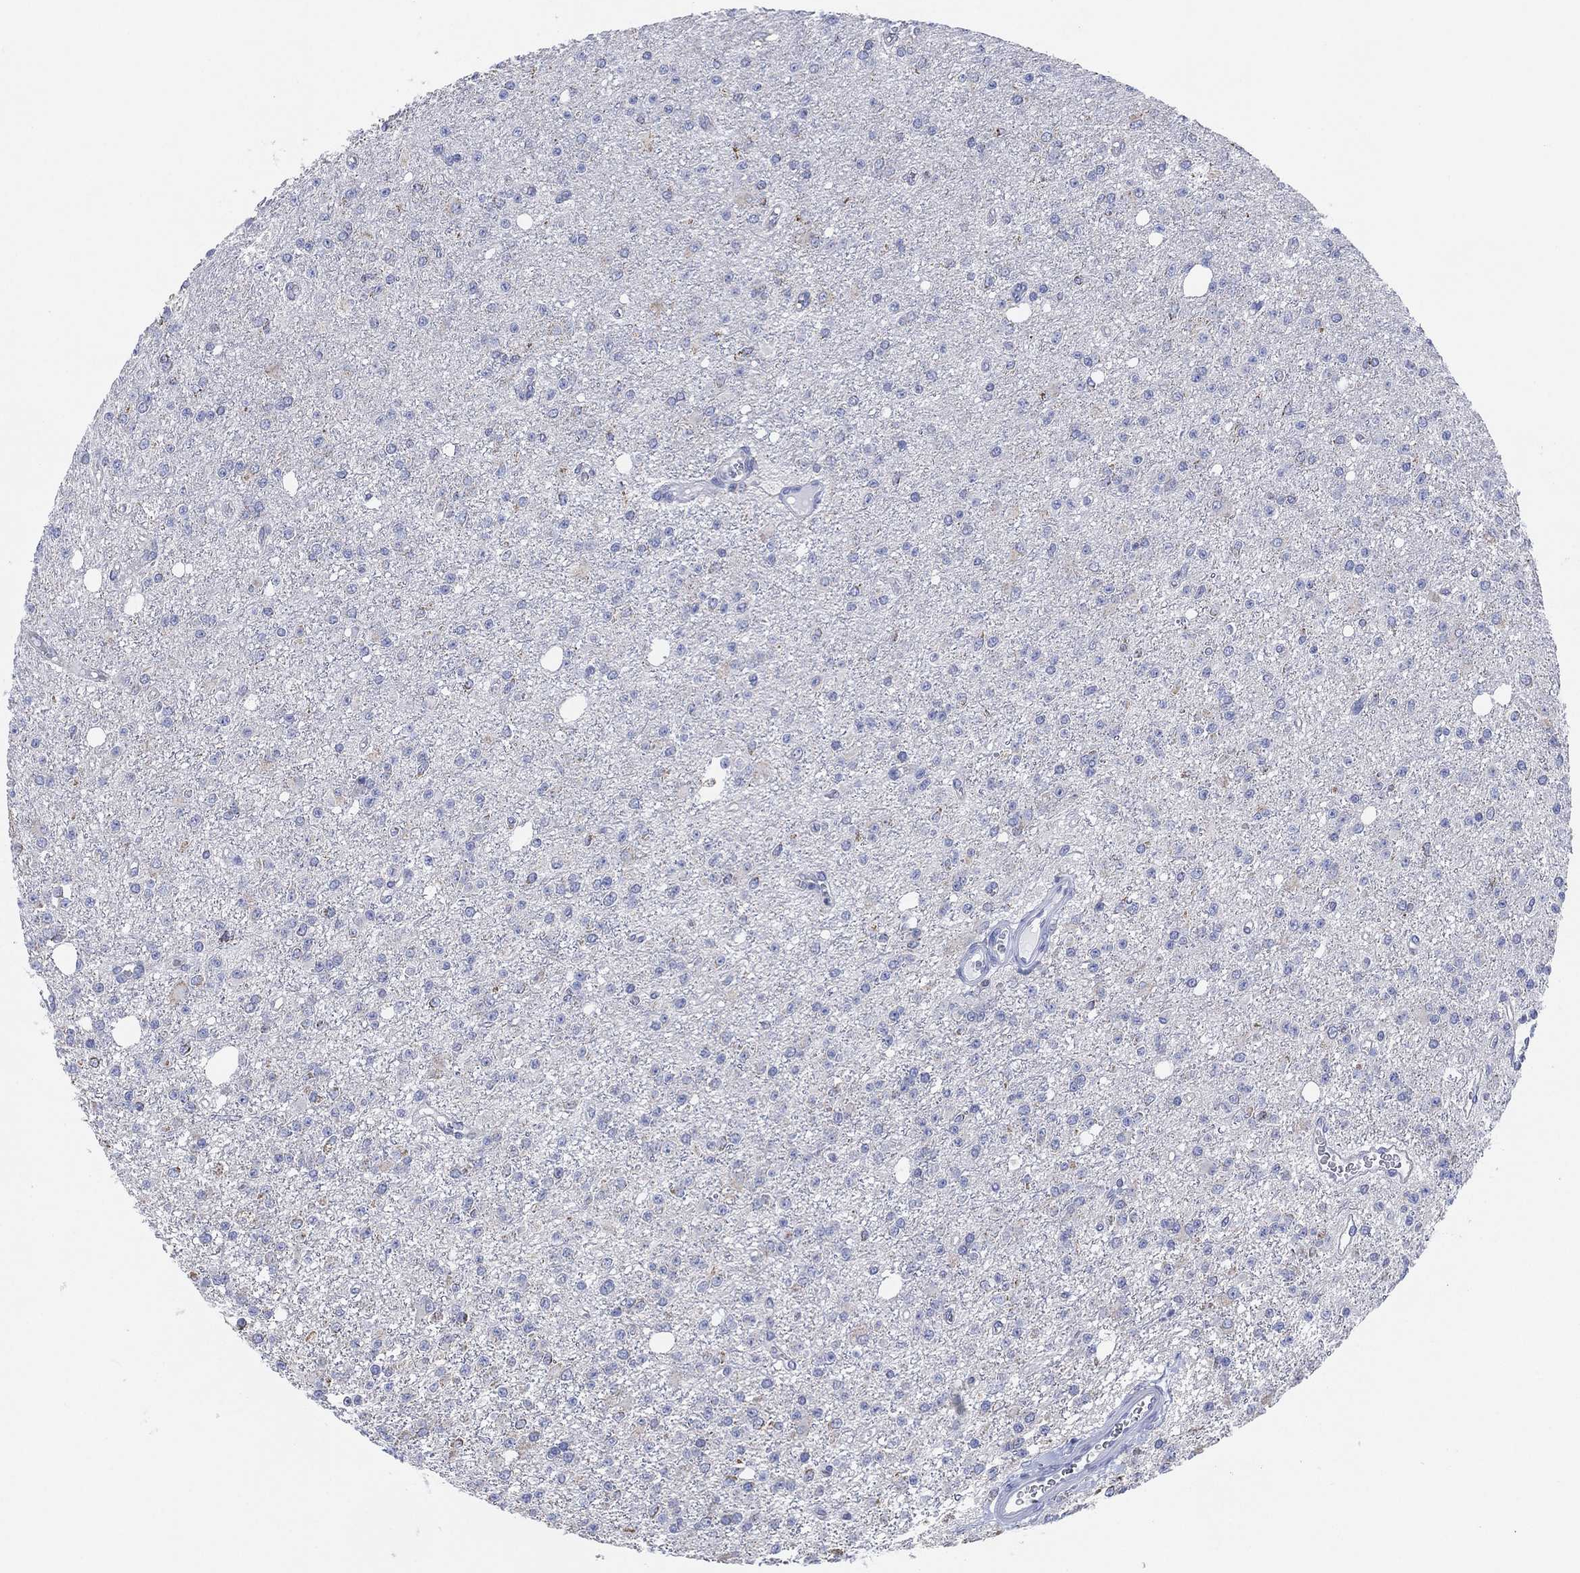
{"staining": {"intensity": "negative", "quantity": "none", "location": "none"}, "tissue": "glioma", "cell_type": "Tumor cells", "image_type": "cancer", "snomed": [{"axis": "morphology", "description": "Glioma, malignant, Low grade"}, {"axis": "topography", "description": "Brain"}], "caption": "High magnification brightfield microscopy of glioma stained with DAB (3,3'-diaminobenzidine) (brown) and counterstained with hematoxylin (blue): tumor cells show no significant staining.", "gene": "CFTR", "patient": {"sex": "female", "age": 45}}